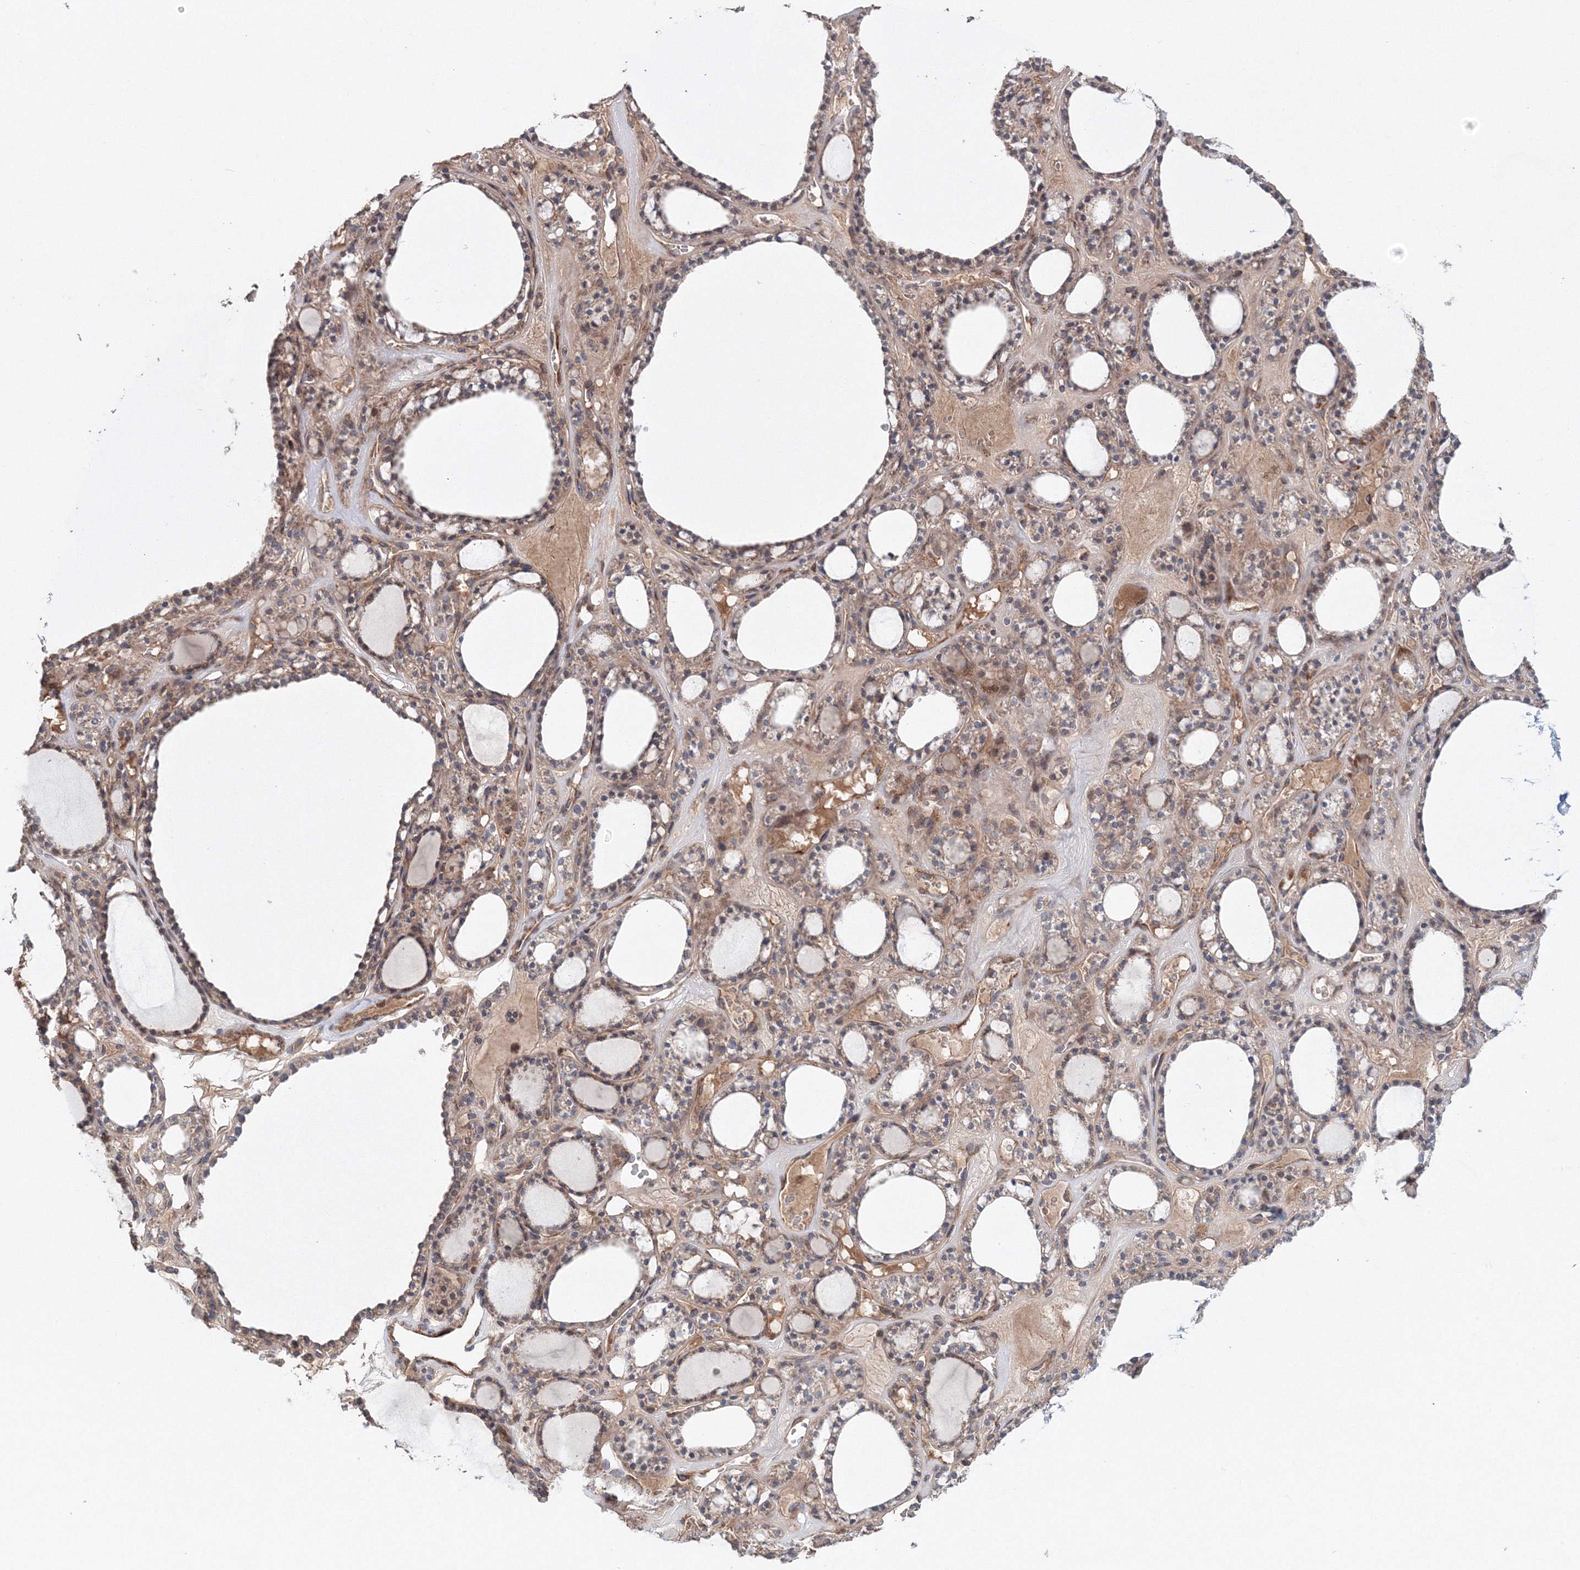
{"staining": {"intensity": "moderate", "quantity": ">75%", "location": "cytoplasmic/membranous"}, "tissue": "thyroid gland", "cell_type": "Glandular cells", "image_type": "normal", "snomed": [{"axis": "morphology", "description": "Normal tissue, NOS"}, {"axis": "topography", "description": "Thyroid gland"}], "caption": "Brown immunohistochemical staining in unremarkable human thyroid gland exhibits moderate cytoplasmic/membranous expression in approximately >75% of glandular cells.", "gene": "NOA1", "patient": {"sex": "female", "age": 28}}